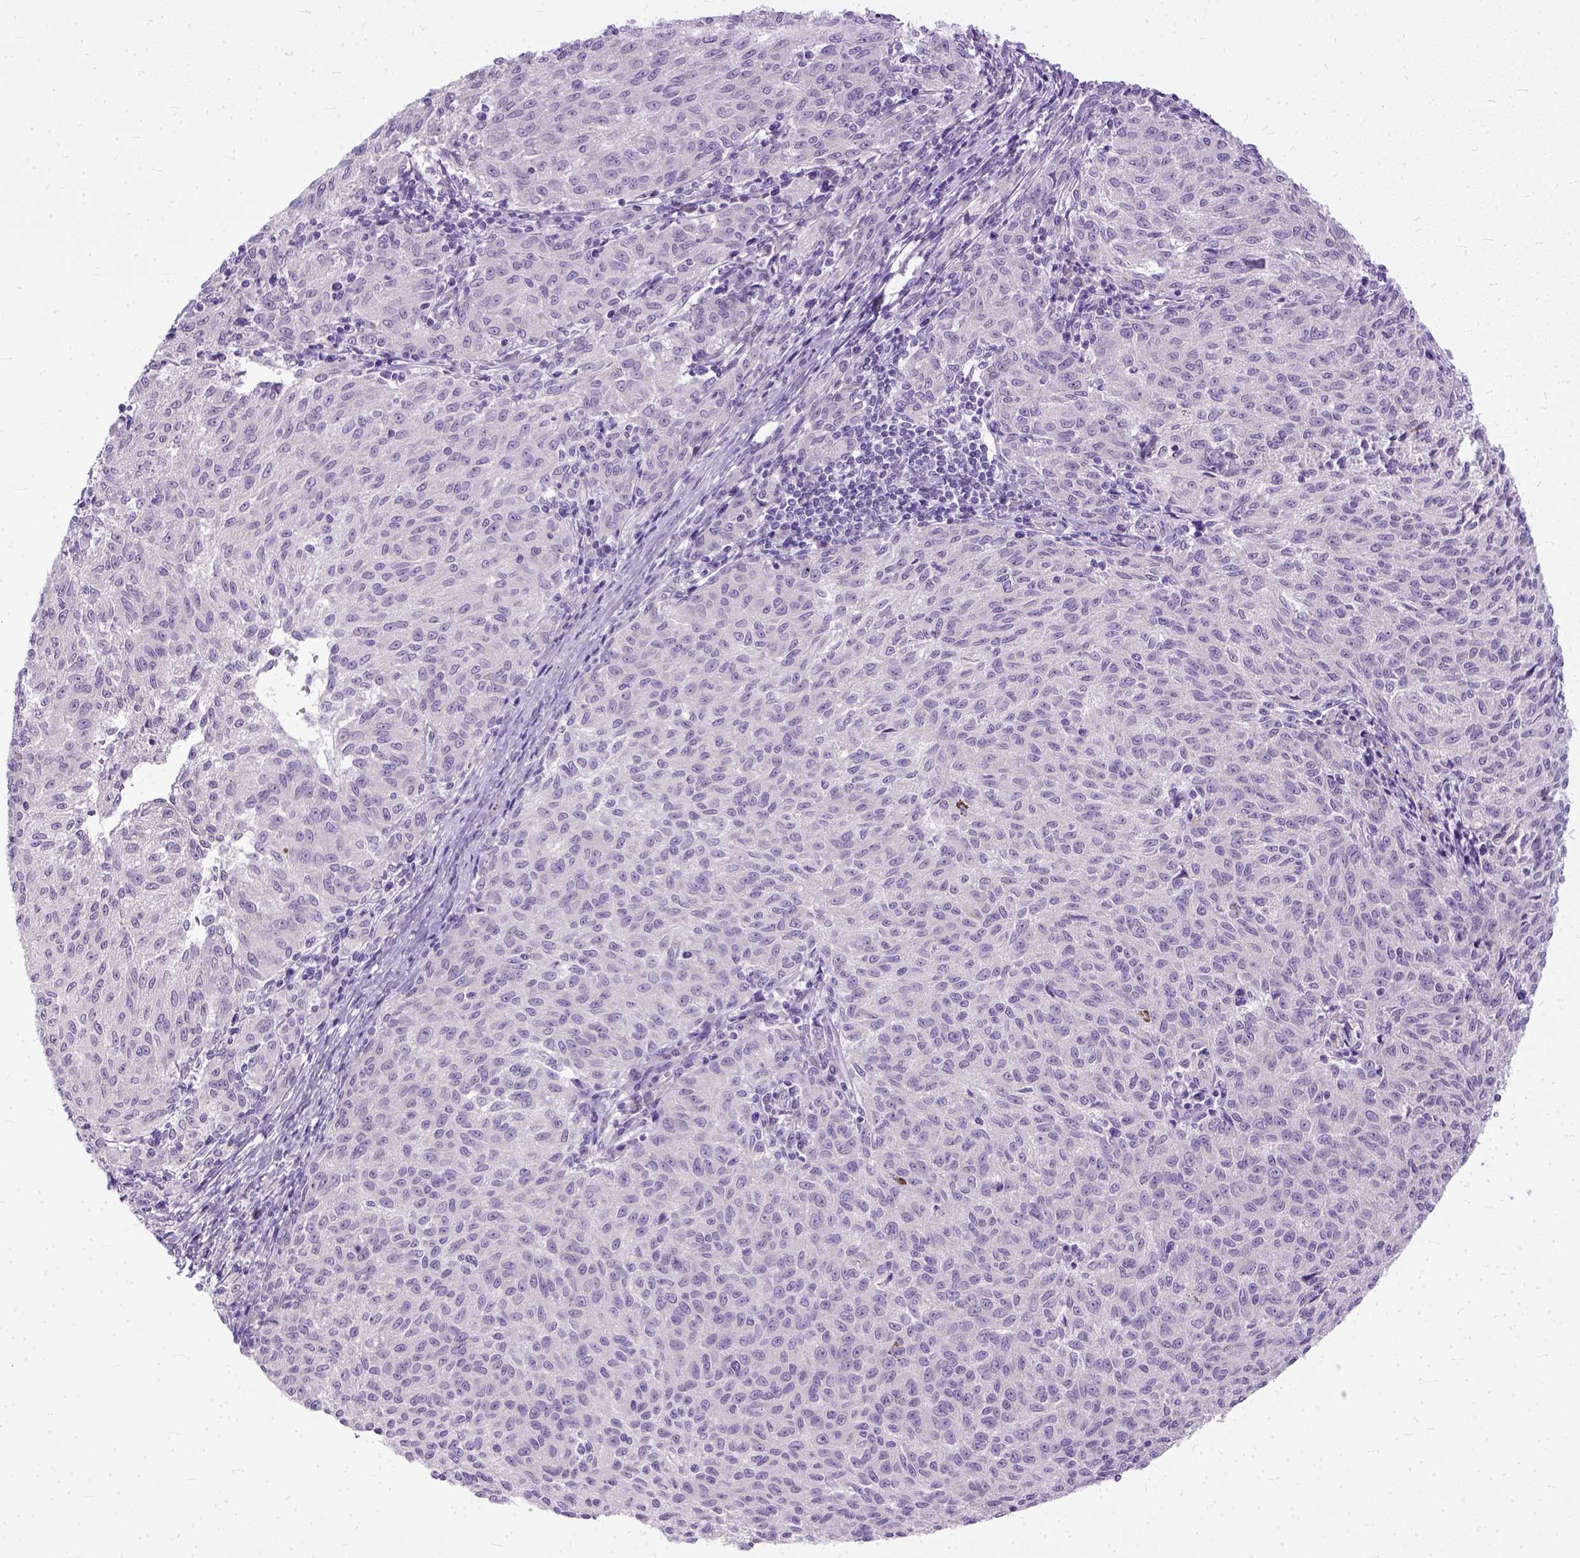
{"staining": {"intensity": "negative", "quantity": "none", "location": "none"}, "tissue": "melanoma", "cell_type": "Tumor cells", "image_type": "cancer", "snomed": [{"axis": "morphology", "description": "Malignant melanoma, NOS"}, {"axis": "topography", "description": "Skin"}], "caption": "Photomicrograph shows no protein expression in tumor cells of melanoma tissue.", "gene": "TCEAL7", "patient": {"sex": "female", "age": 72}}